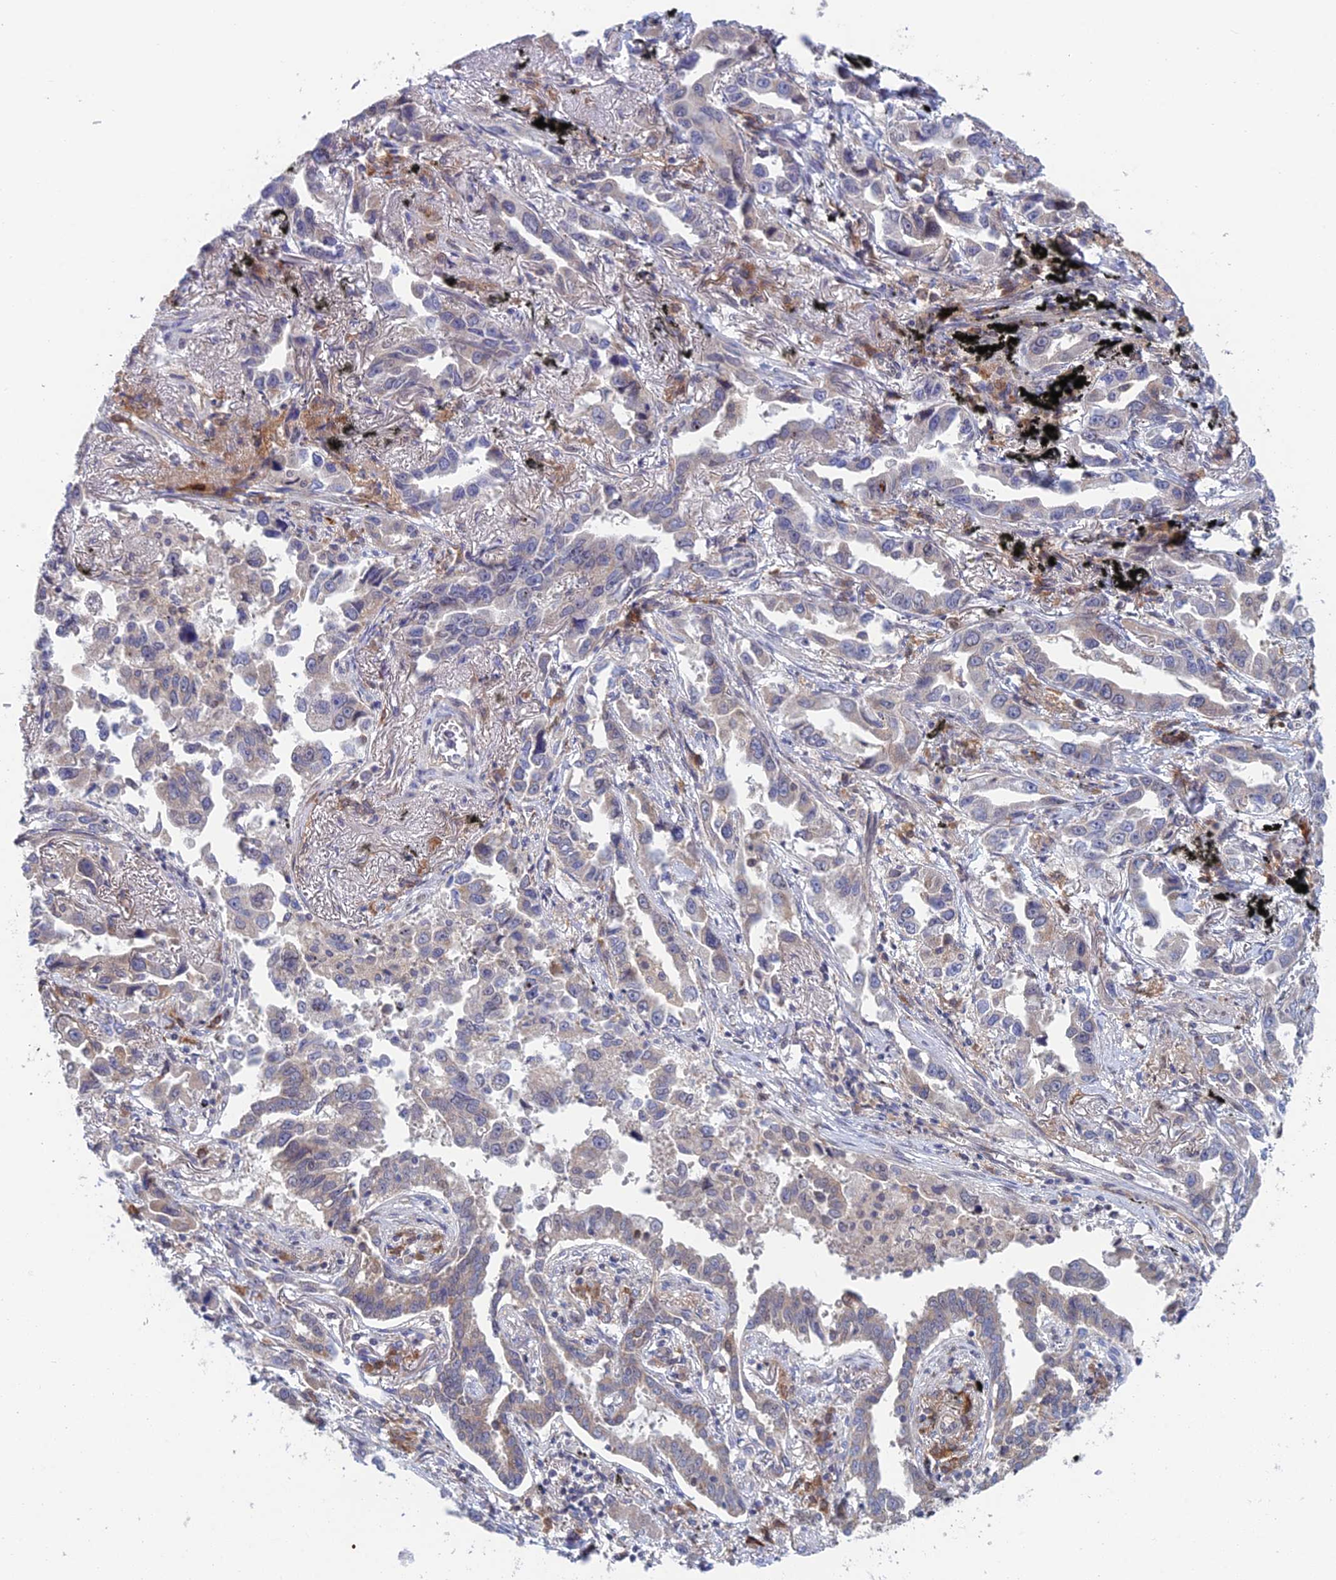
{"staining": {"intensity": "negative", "quantity": "none", "location": "none"}, "tissue": "lung cancer", "cell_type": "Tumor cells", "image_type": "cancer", "snomed": [{"axis": "morphology", "description": "Adenocarcinoma, NOS"}, {"axis": "topography", "description": "Lung"}], "caption": "A high-resolution image shows IHC staining of lung adenocarcinoma, which displays no significant expression in tumor cells.", "gene": "SRA1", "patient": {"sex": "male", "age": 67}}